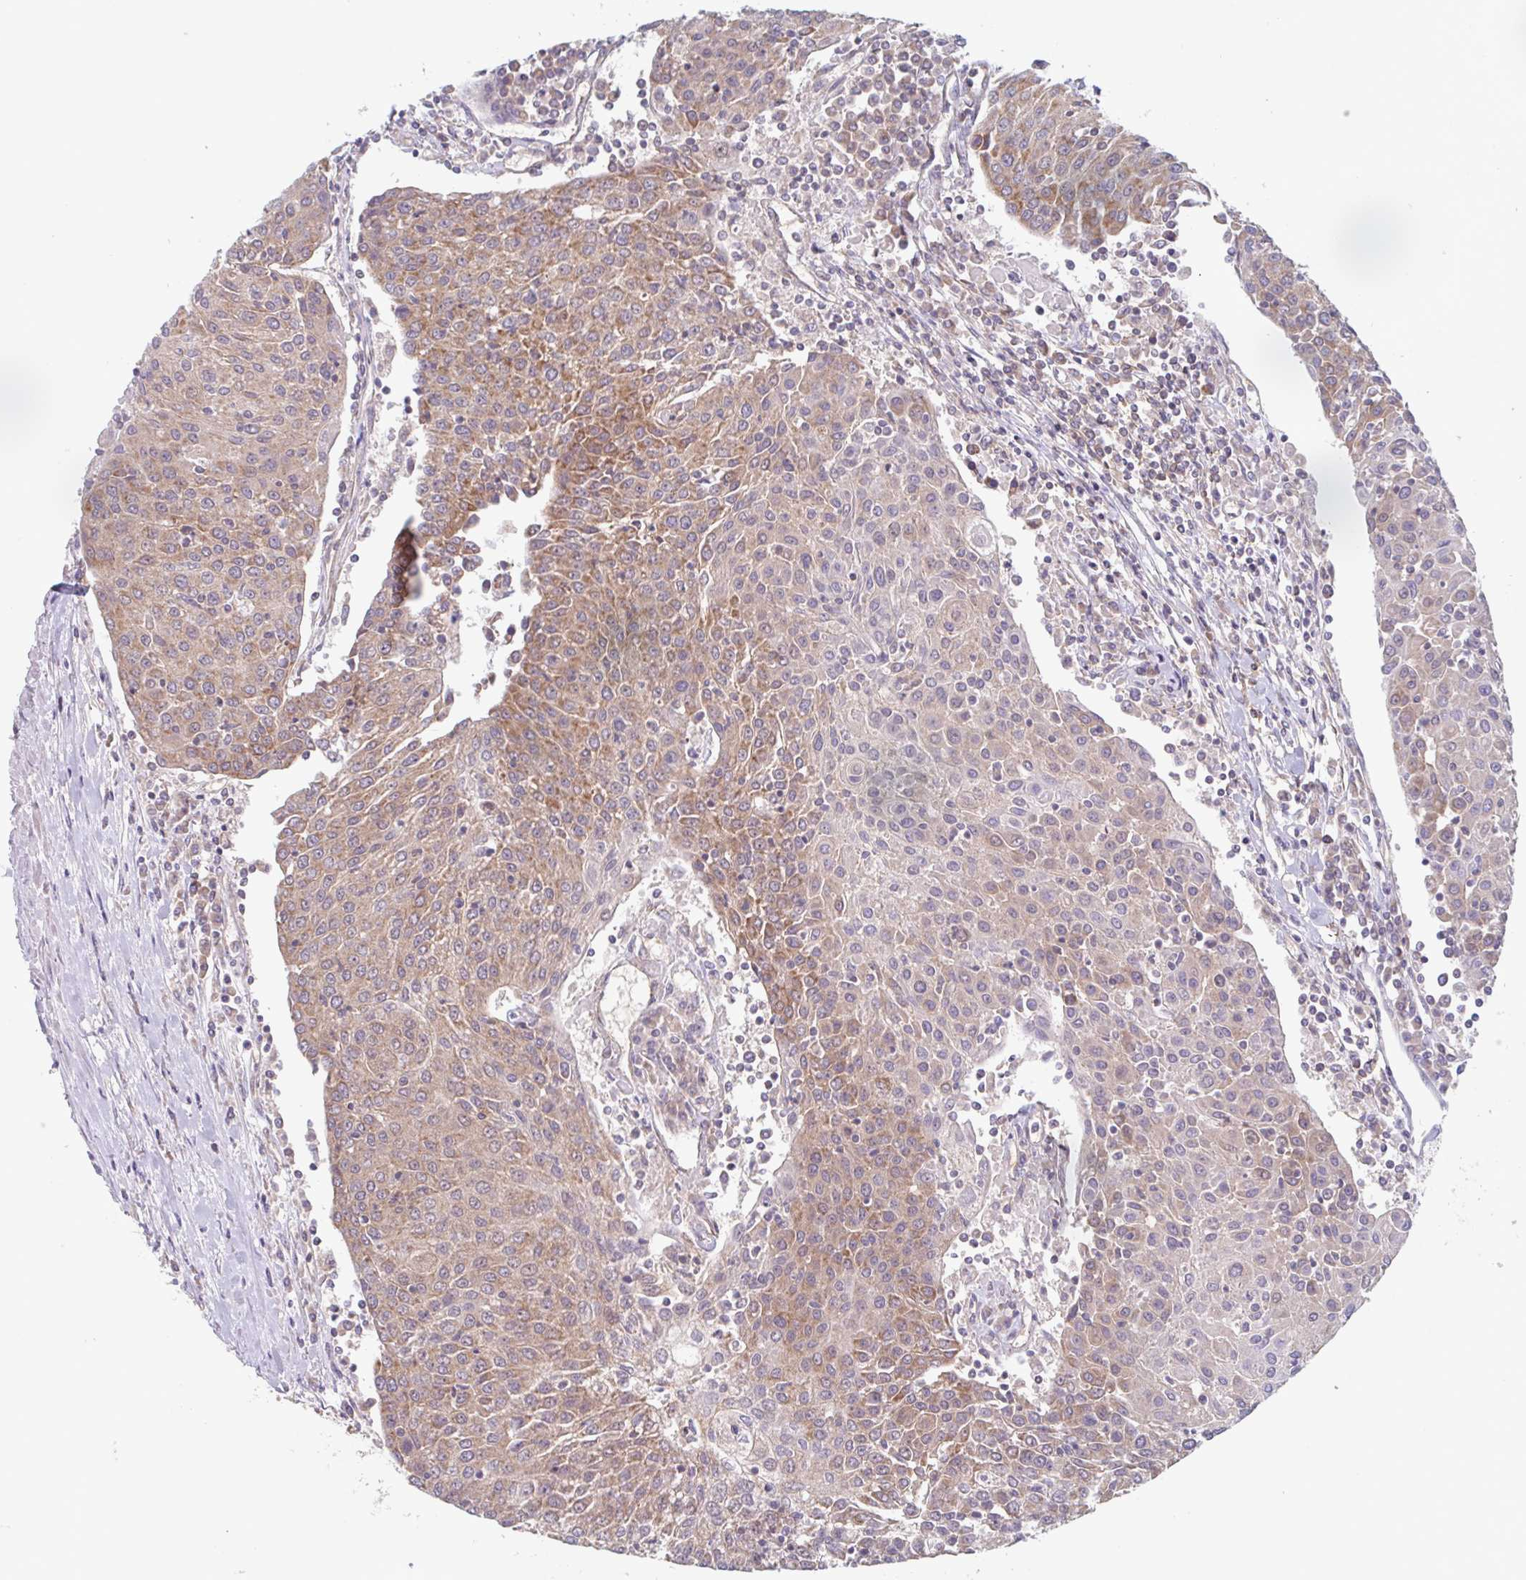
{"staining": {"intensity": "moderate", "quantity": "25%-75%", "location": "cytoplasmic/membranous"}, "tissue": "urothelial cancer", "cell_type": "Tumor cells", "image_type": "cancer", "snomed": [{"axis": "morphology", "description": "Urothelial carcinoma, High grade"}, {"axis": "topography", "description": "Urinary bladder"}], "caption": "Urothelial cancer tissue reveals moderate cytoplasmic/membranous staining in approximately 25%-75% of tumor cells (DAB (3,3'-diaminobenzidine) IHC with brightfield microscopy, high magnification).", "gene": "SURF1", "patient": {"sex": "female", "age": 85}}